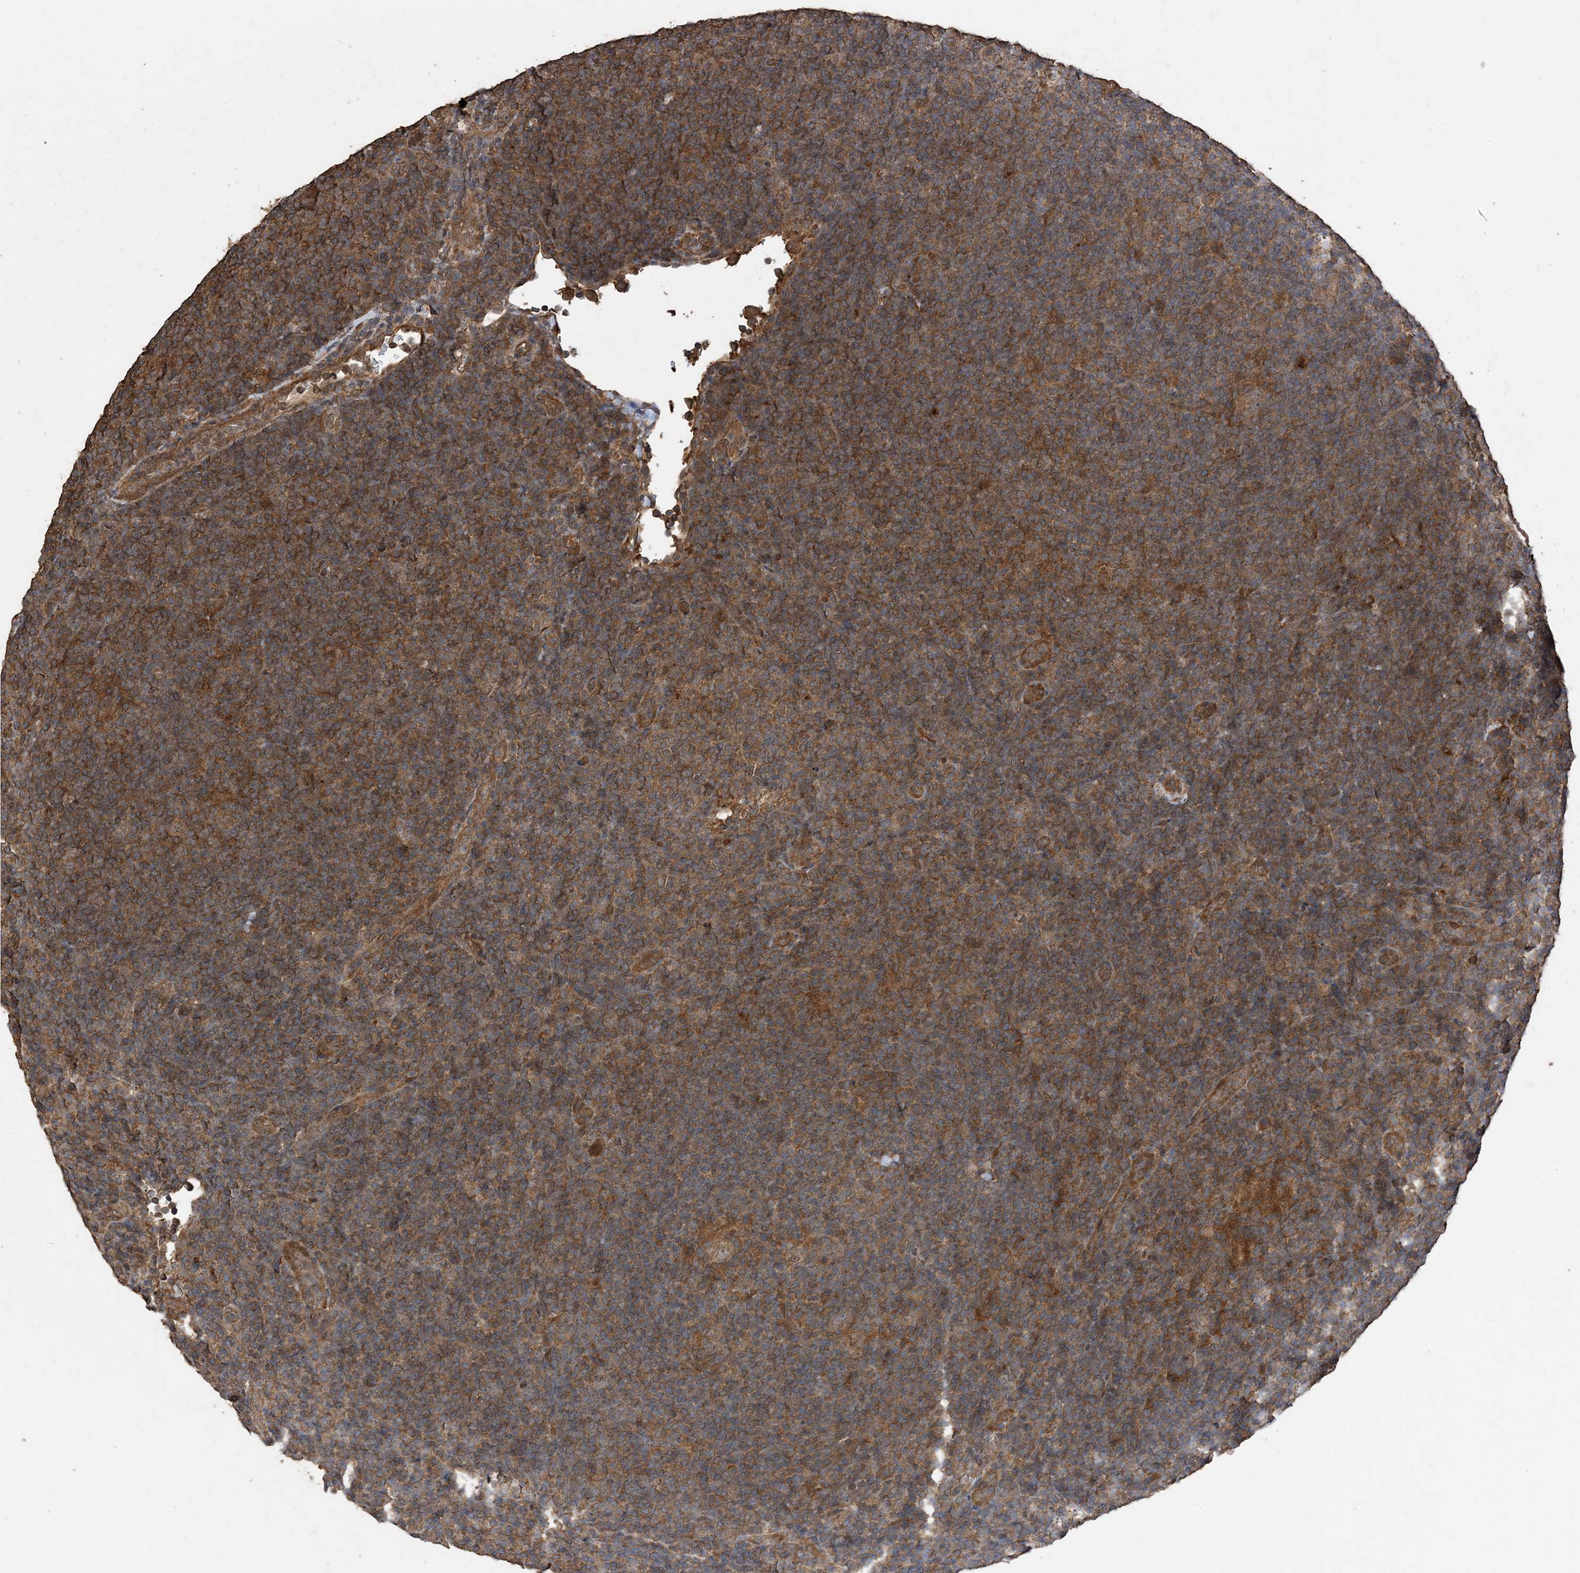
{"staining": {"intensity": "moderate", "quantity": ">75%", "location": "cytoplasmic/membranous"}, "tissue": "lymphoma", "cell_type": "Tumor cells", "image_type": "cancer", "snomed": [{"axis": "morphology", "description": "Hodgkin's disease, NOS"}, {"axis": "topography", "description": "Lymph node"}], "caption": "The image shows a brown stain indicating the presence of a protein in the cytoplasmic/membranous of tumor cells in lymphoma.", "gene": "ZKSCAN5", "patient": {"sex": "female", "age": 57}}